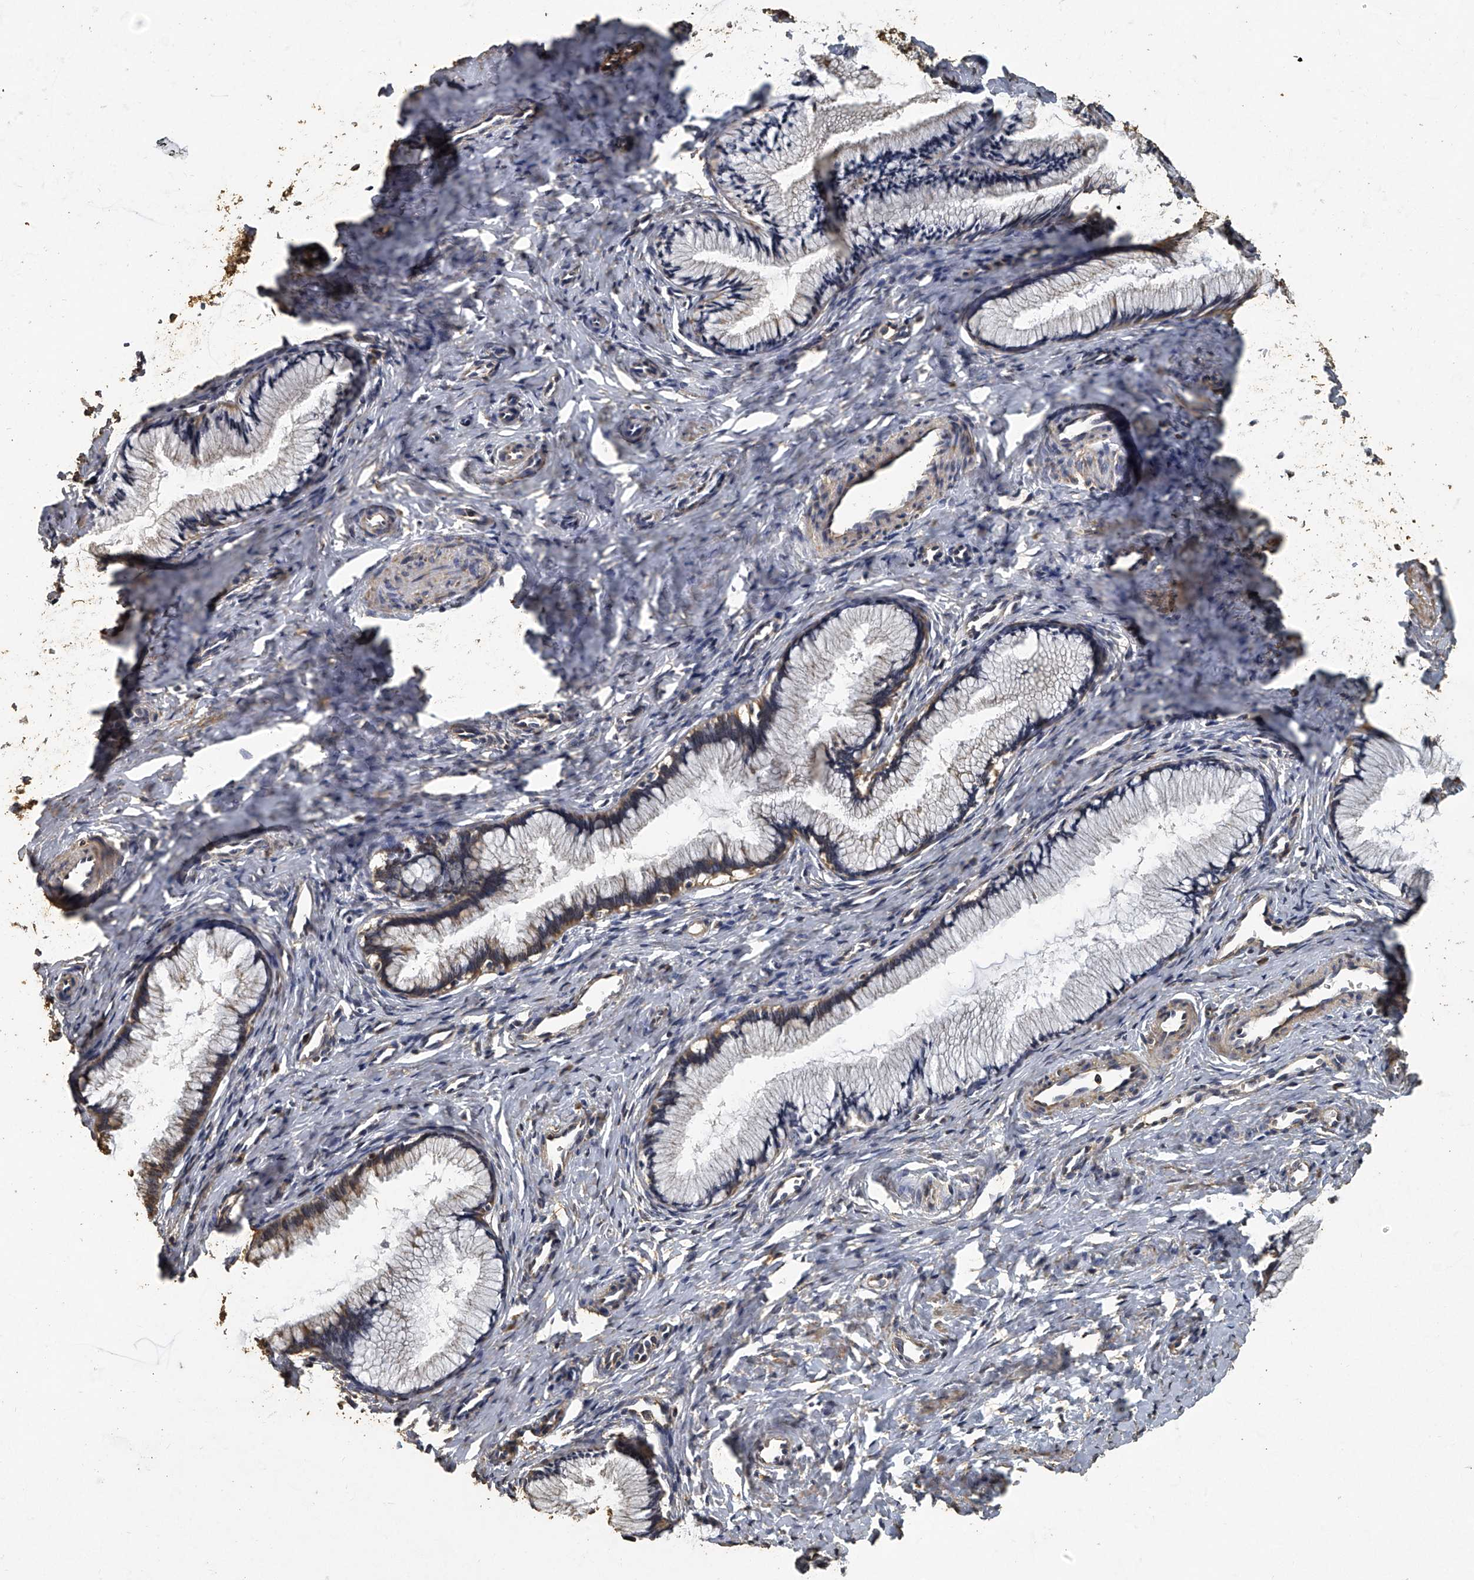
{"staining": {"intensity": "moderate", "quantity": "25%-75%", "location": "cytoplasmic/membranous"}, "tissue": "cervix", "cell_type": "Glandular cells", "image_type": "normal", "snomed": [{"axis": "morphology", "description": "Normal tissue, NOS"}, {"axis": "topography", "description": "Cervix"}], "caption": "Protein expression analysis of unremarkable human cervix reveals moderate cytoplasmic/membranous expression in about 25%-75% of glandular cells.", "gene": "MRPL28", "patient": {"sex": "female", "age": 27}}